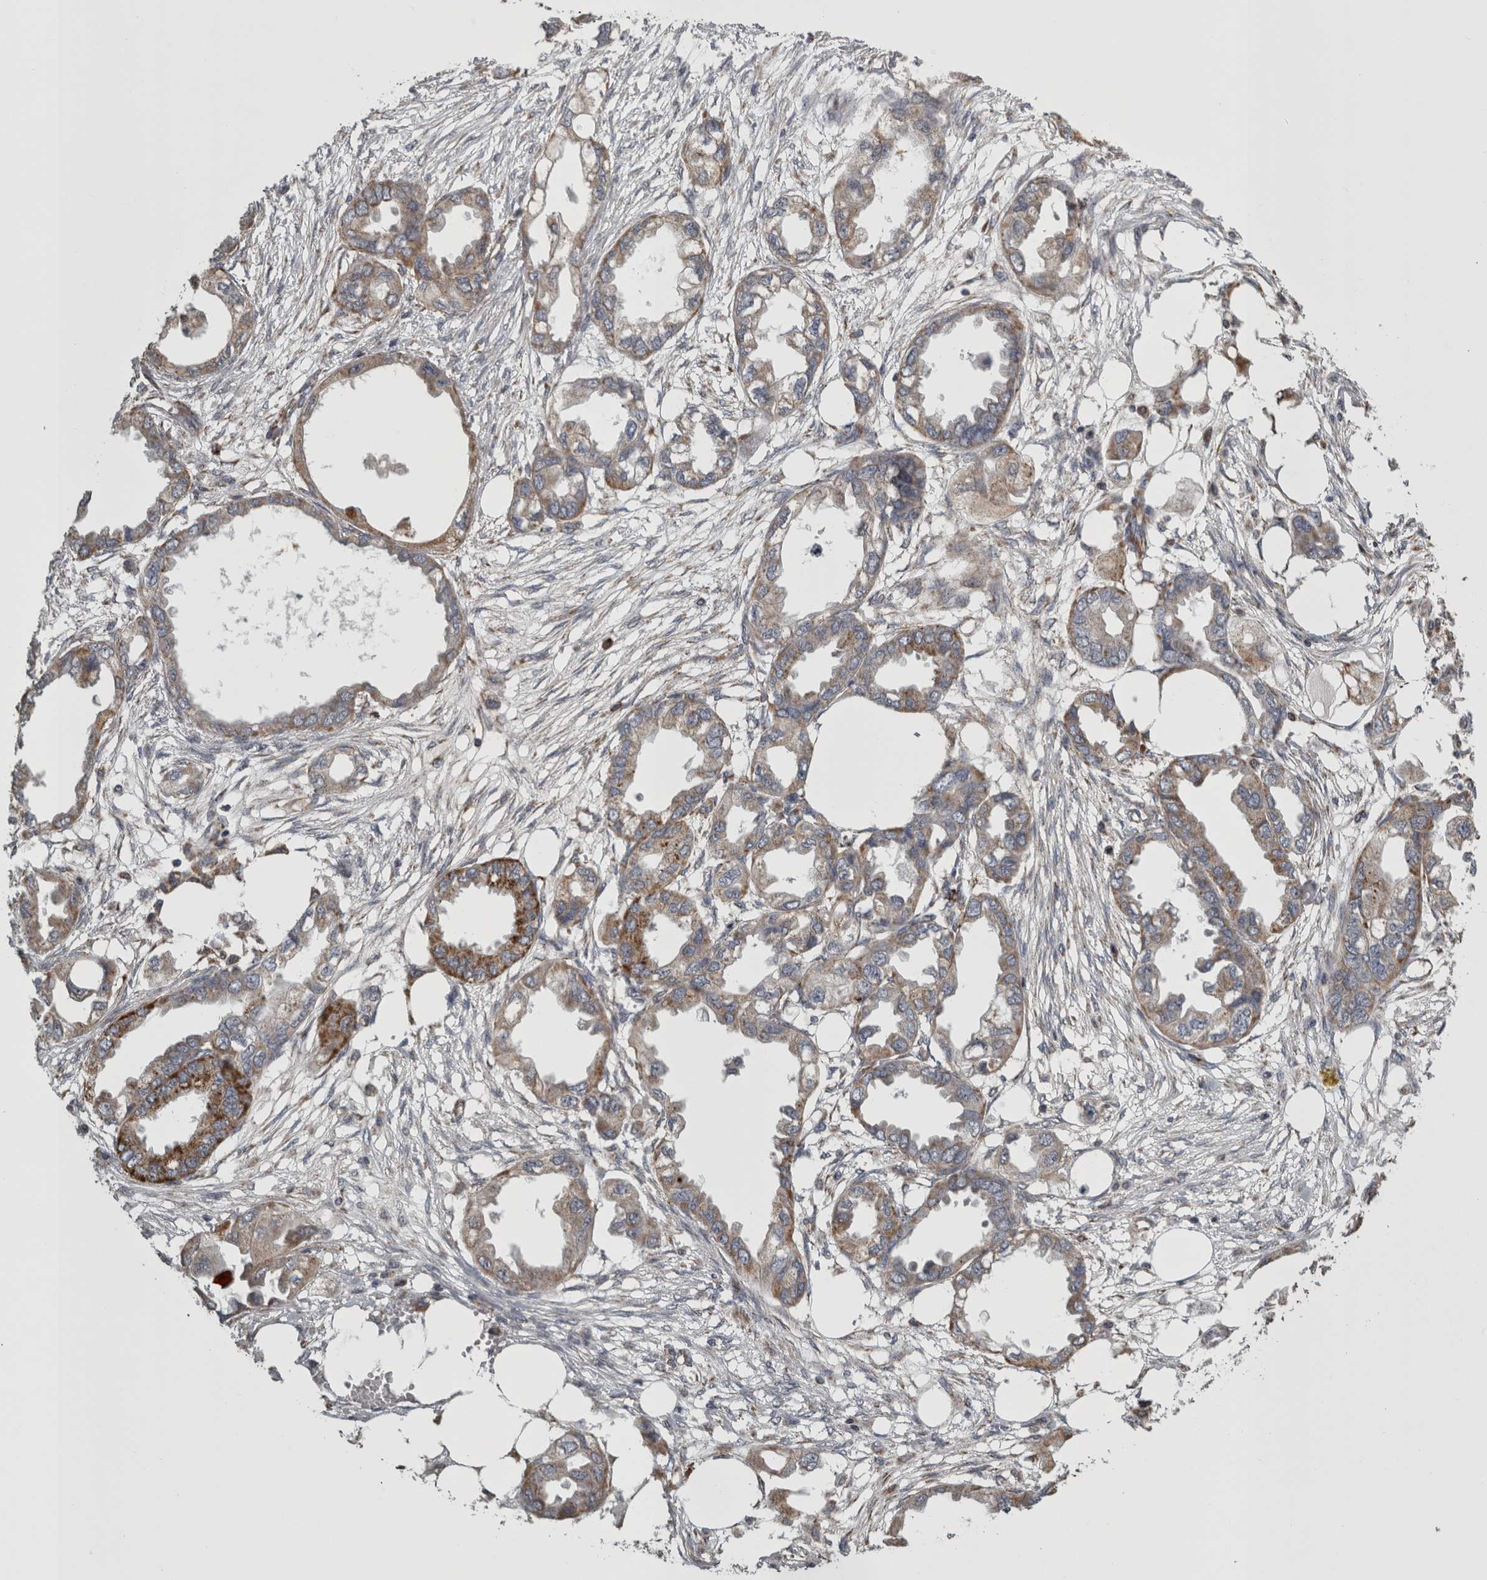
{"staining": {"intensity": "moderate", "quantity": "25%-75%", "location": "cytoplasmic/membranous"}, "tissue": "endometrial cancer", "cell_type": "Tumor cells", "image_type": "cancer", "snomed": [{"axis": "morphology", "description": "Adenocarcinoma, NOS"}, {"axis": "morphology", "description": "Adenocarcinoma, metastatic, NOS"}, {"axis": "topography", "description": "Adipose tissue"}, {"axis": "topography", "description": "Endometrium"}], "caption": "The immunohistochemical stain labels moderate cytoplasmic/membranous expression in tumor cells of endometrial metastatic adenocarcinoma tissue.", "gene": "FRK", "patient": {"sex": "female", "age": 67}}